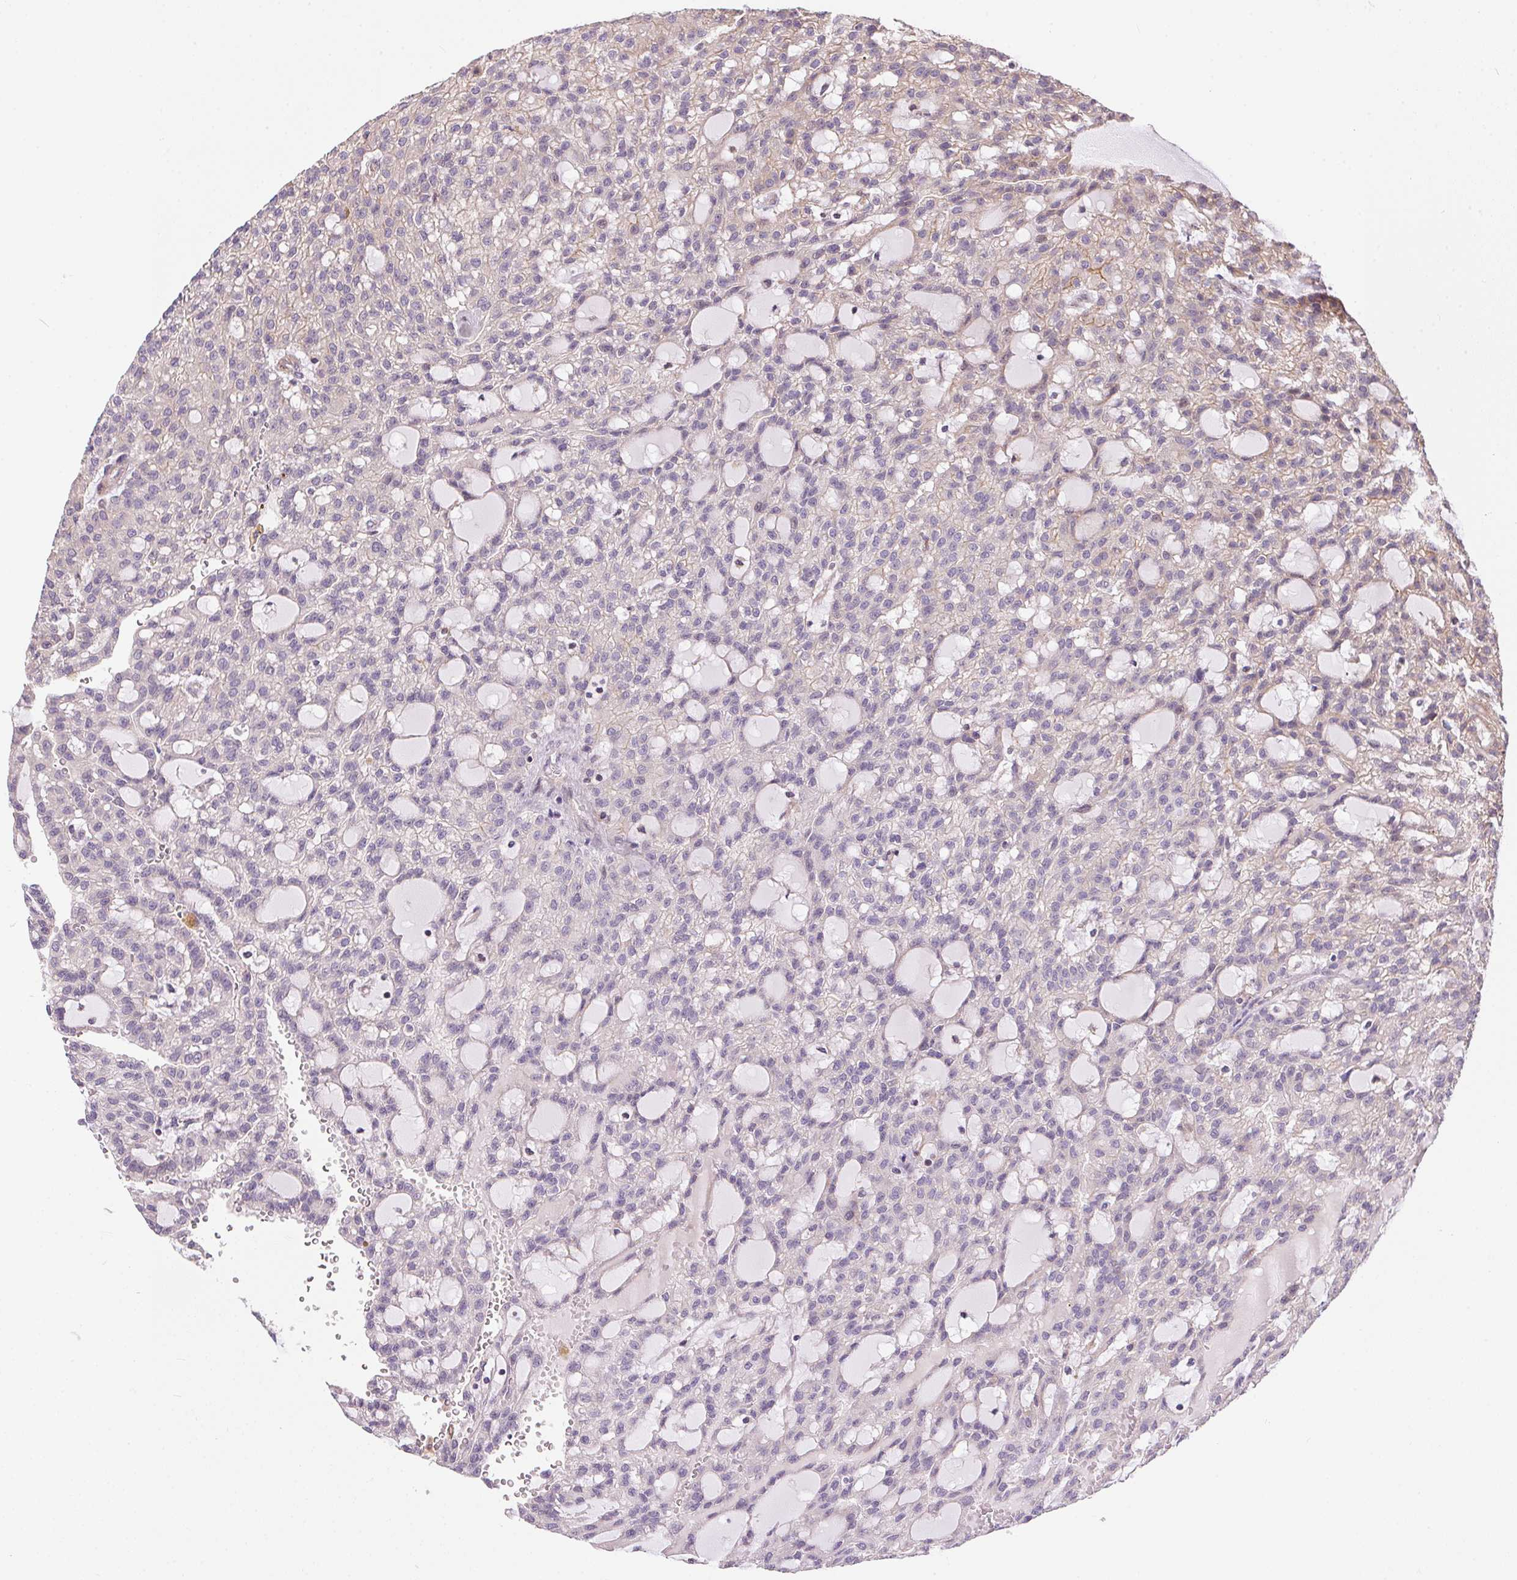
{"staining": {"intensity": "weak", "quantity": "25%-75%", "location": "cytoplasmic/membranous"}, "tissue": "renal cancer", "cell_type": "Tumor cells", "image_type": "cancer", "snomed": [{"axis": "morphology", "description": "Adenocarcinoma, NOS"}, {"axis": "topography", "description": "Kidney"}], "caption": "There is low levels of weak cytoplasmic/membranous positivity in tumor cells of renal cancer, as demonstrated by immunohistochemical staining (brown color).", "gene": "UNC13B", "patient": {"sex": "male", "age": 63}}